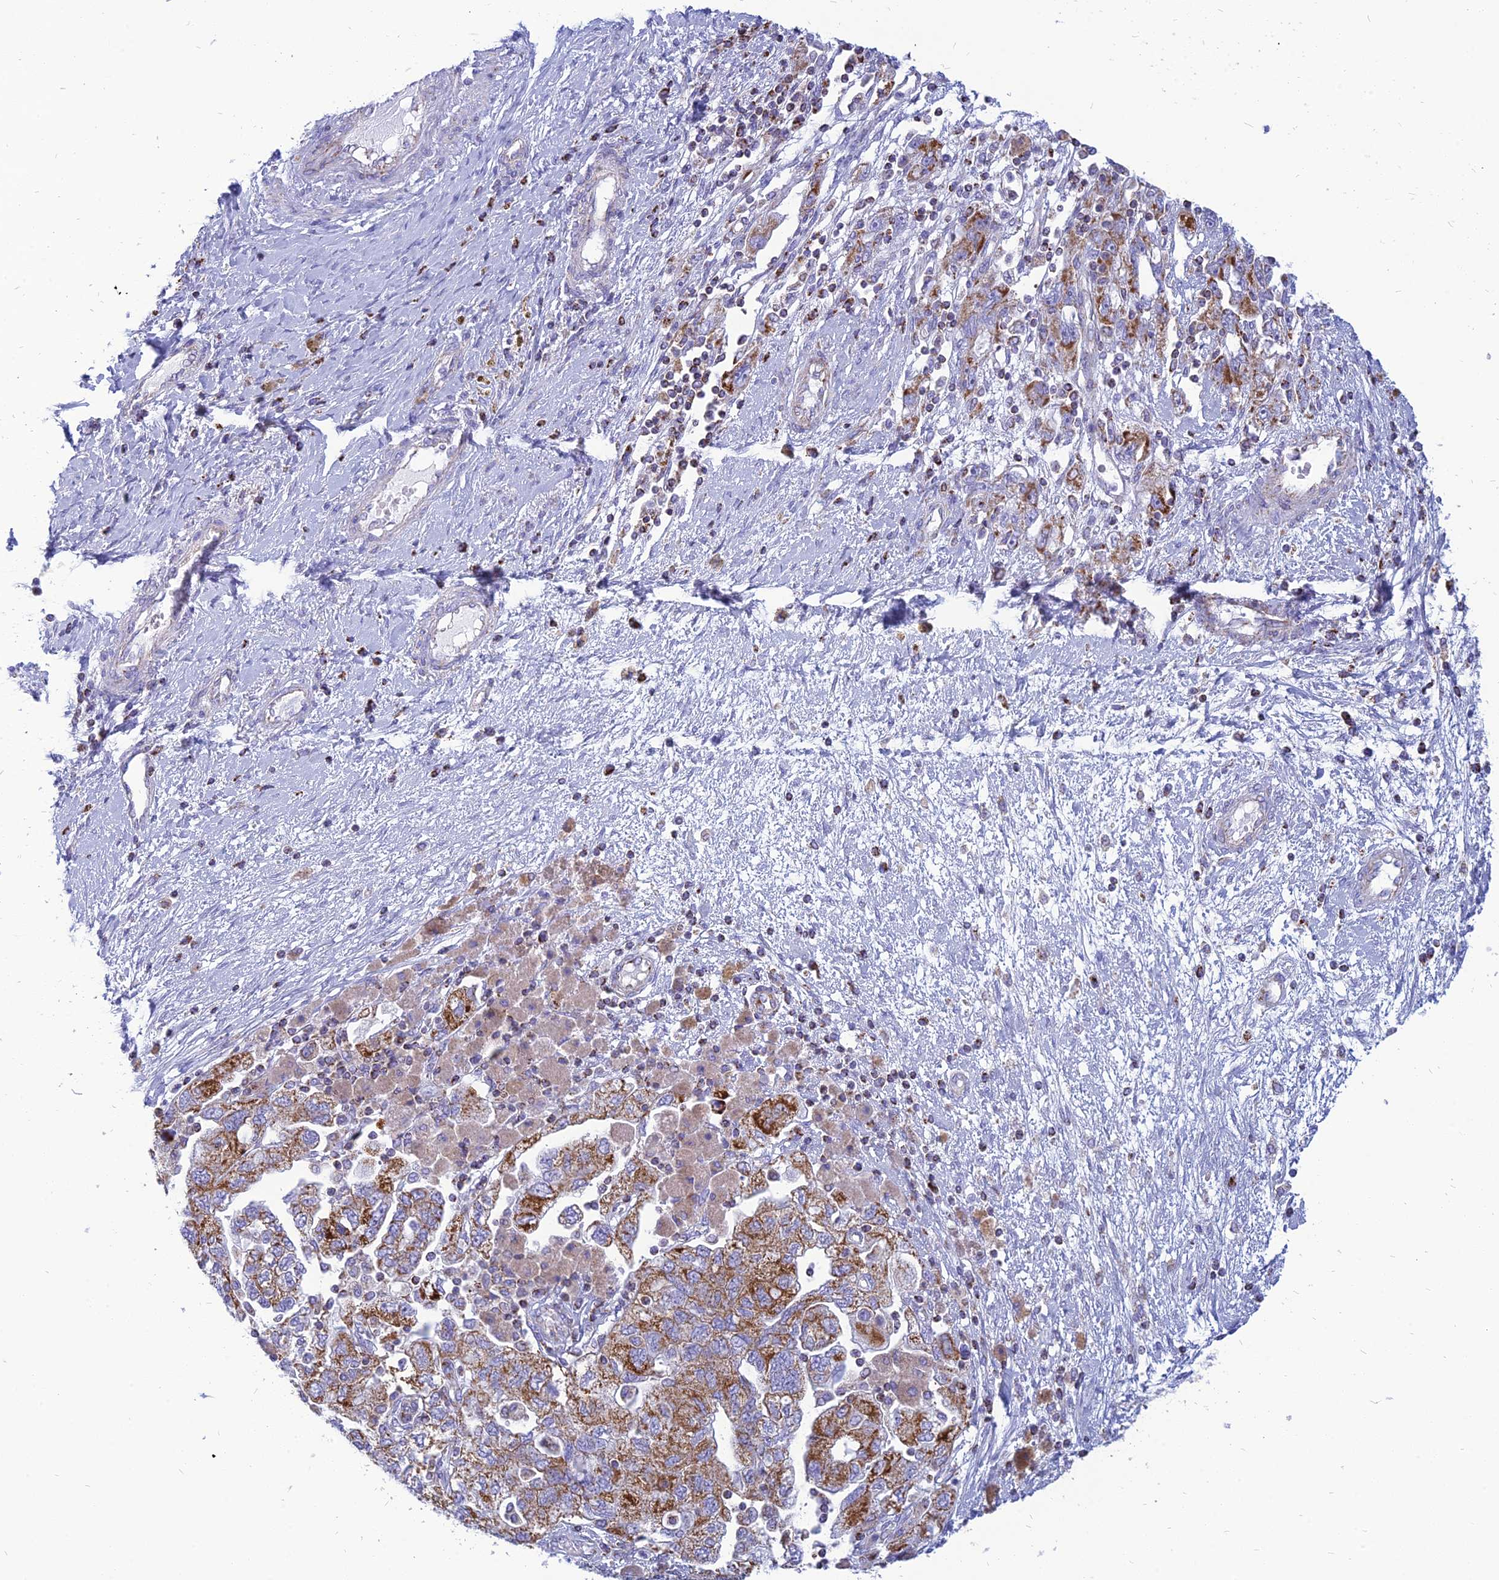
{"staining": {"intensity": "moderate", "quantity": ">75%", "location": "cytoplasmic/membranous"}, "tissue": "ovarian cancer", "cell_type": "Tumor cells", "image_type": "cancer", "snomed": [{"axis": "morphology", "description": "Carcinoma, NOS"}, {"axis": "morphology", "description": "Cystadenocarcinoma, serous, NOS"}, {"axis": "topography", "description": "Ovary"}], "caption": "Protein staining of serous cystadenocarcinoma (ovarian) tissue demonstrates moderate cytoplasmic/membranous staining in approximately >75% of tumor cells.", "gene": "PACC1", "patient": {"sex": "female", "age": 69}}